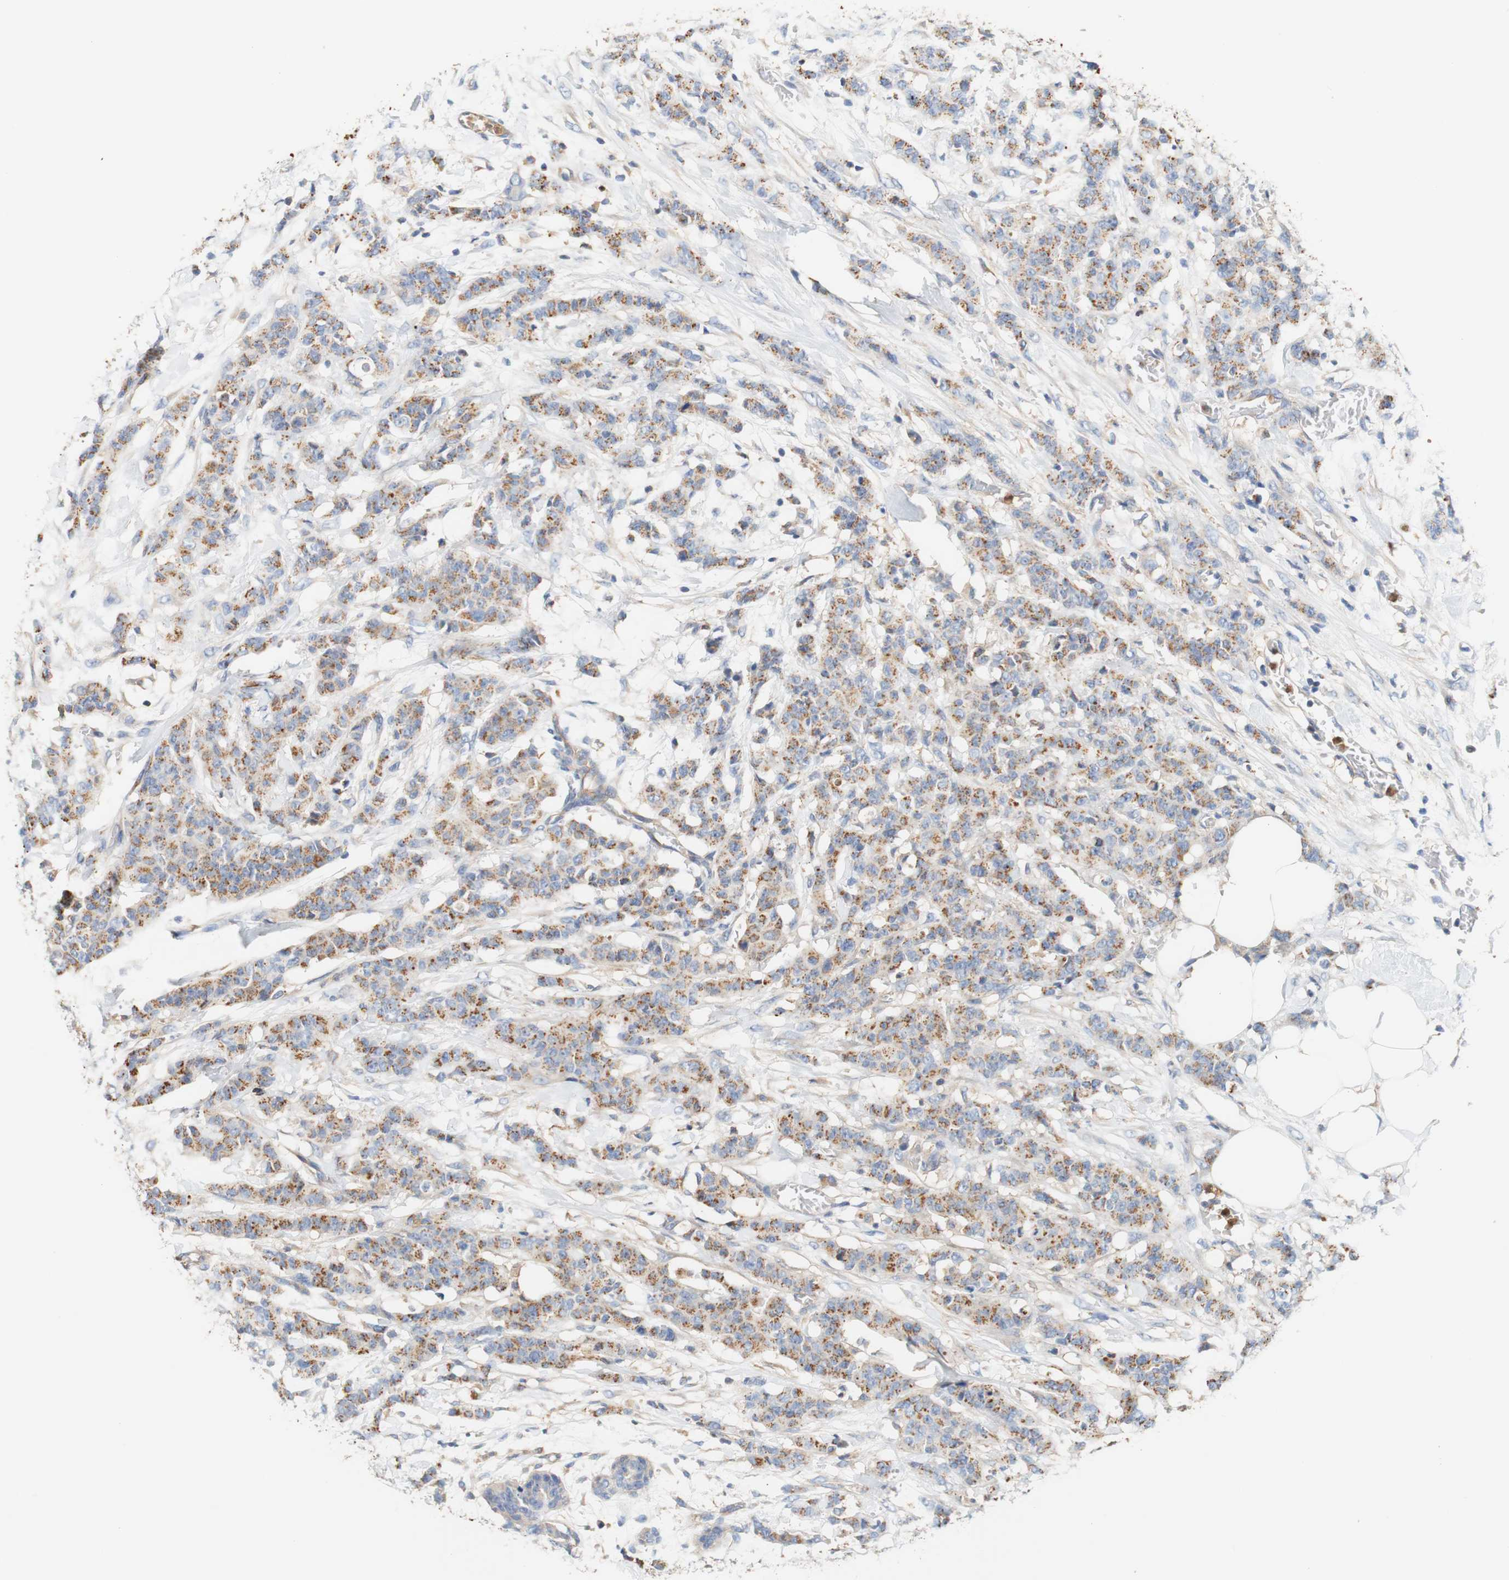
{"staining": {"intensity": "moderate", "quantity": ">75%", "location": "cytoplasmic/membranous"}, "tissue": "breast cancer", "cell_type": "Tumor cells", "image_type": "cancer", "snomed": [{"axis": "morphology", "description": "Normal tissue, NOS"}, {"axis": "morphology", "description": "Duct carcinoma"}, {"axis": "topography", "description": "Breast"}], "caption": "Immunohistochemistry photomicrograph of human intraductal carcinoma (breast) stained for a protein (brown), which shows medium levels of moderate cytoplasmic/membranous staining in approximately >75% of tumor cells.", "gene": "PCDH7", "patient": {"sex": "female", "age": 40}}